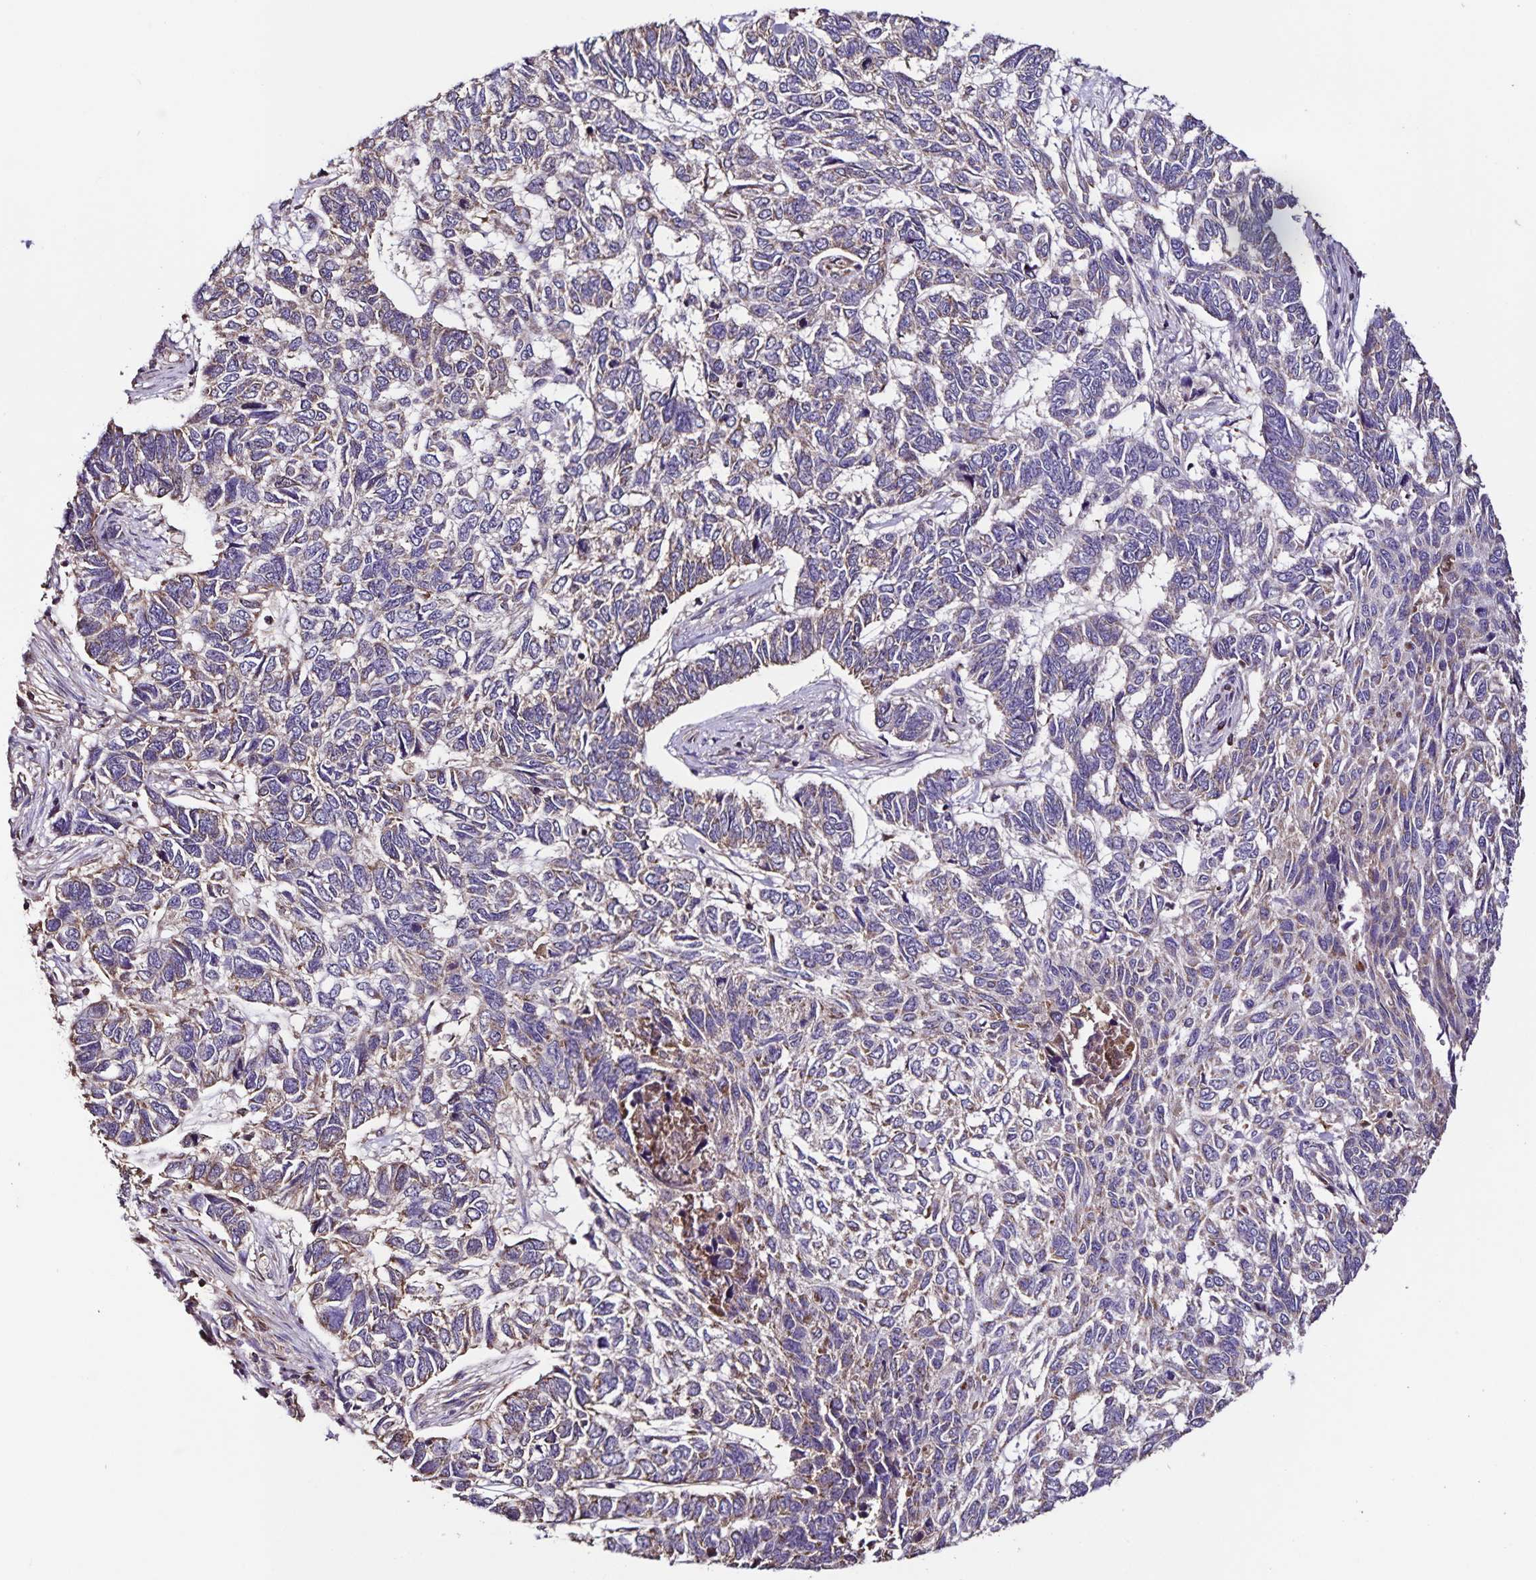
{"staining": {"intensity": "weak", "quantity": "<25%", "location": "cytoplasmic/membranous"}, "tissue": "skin cancer", "cell_type": "Tumor cells", "image_type": "cancer", "snomed": [{"axis": "morphology", "description": "Basal cell carcinoma"}, {"axis": "topography", "description": "Skin"}], "caption": "Immunohistochemistry histopathology image of skin basal cell carcinoma stained for a protein (brown), which exhibits no staining in tumor cells.", "gene": "MAN1A1", "patient": {"sex": "female", "age": 65}}